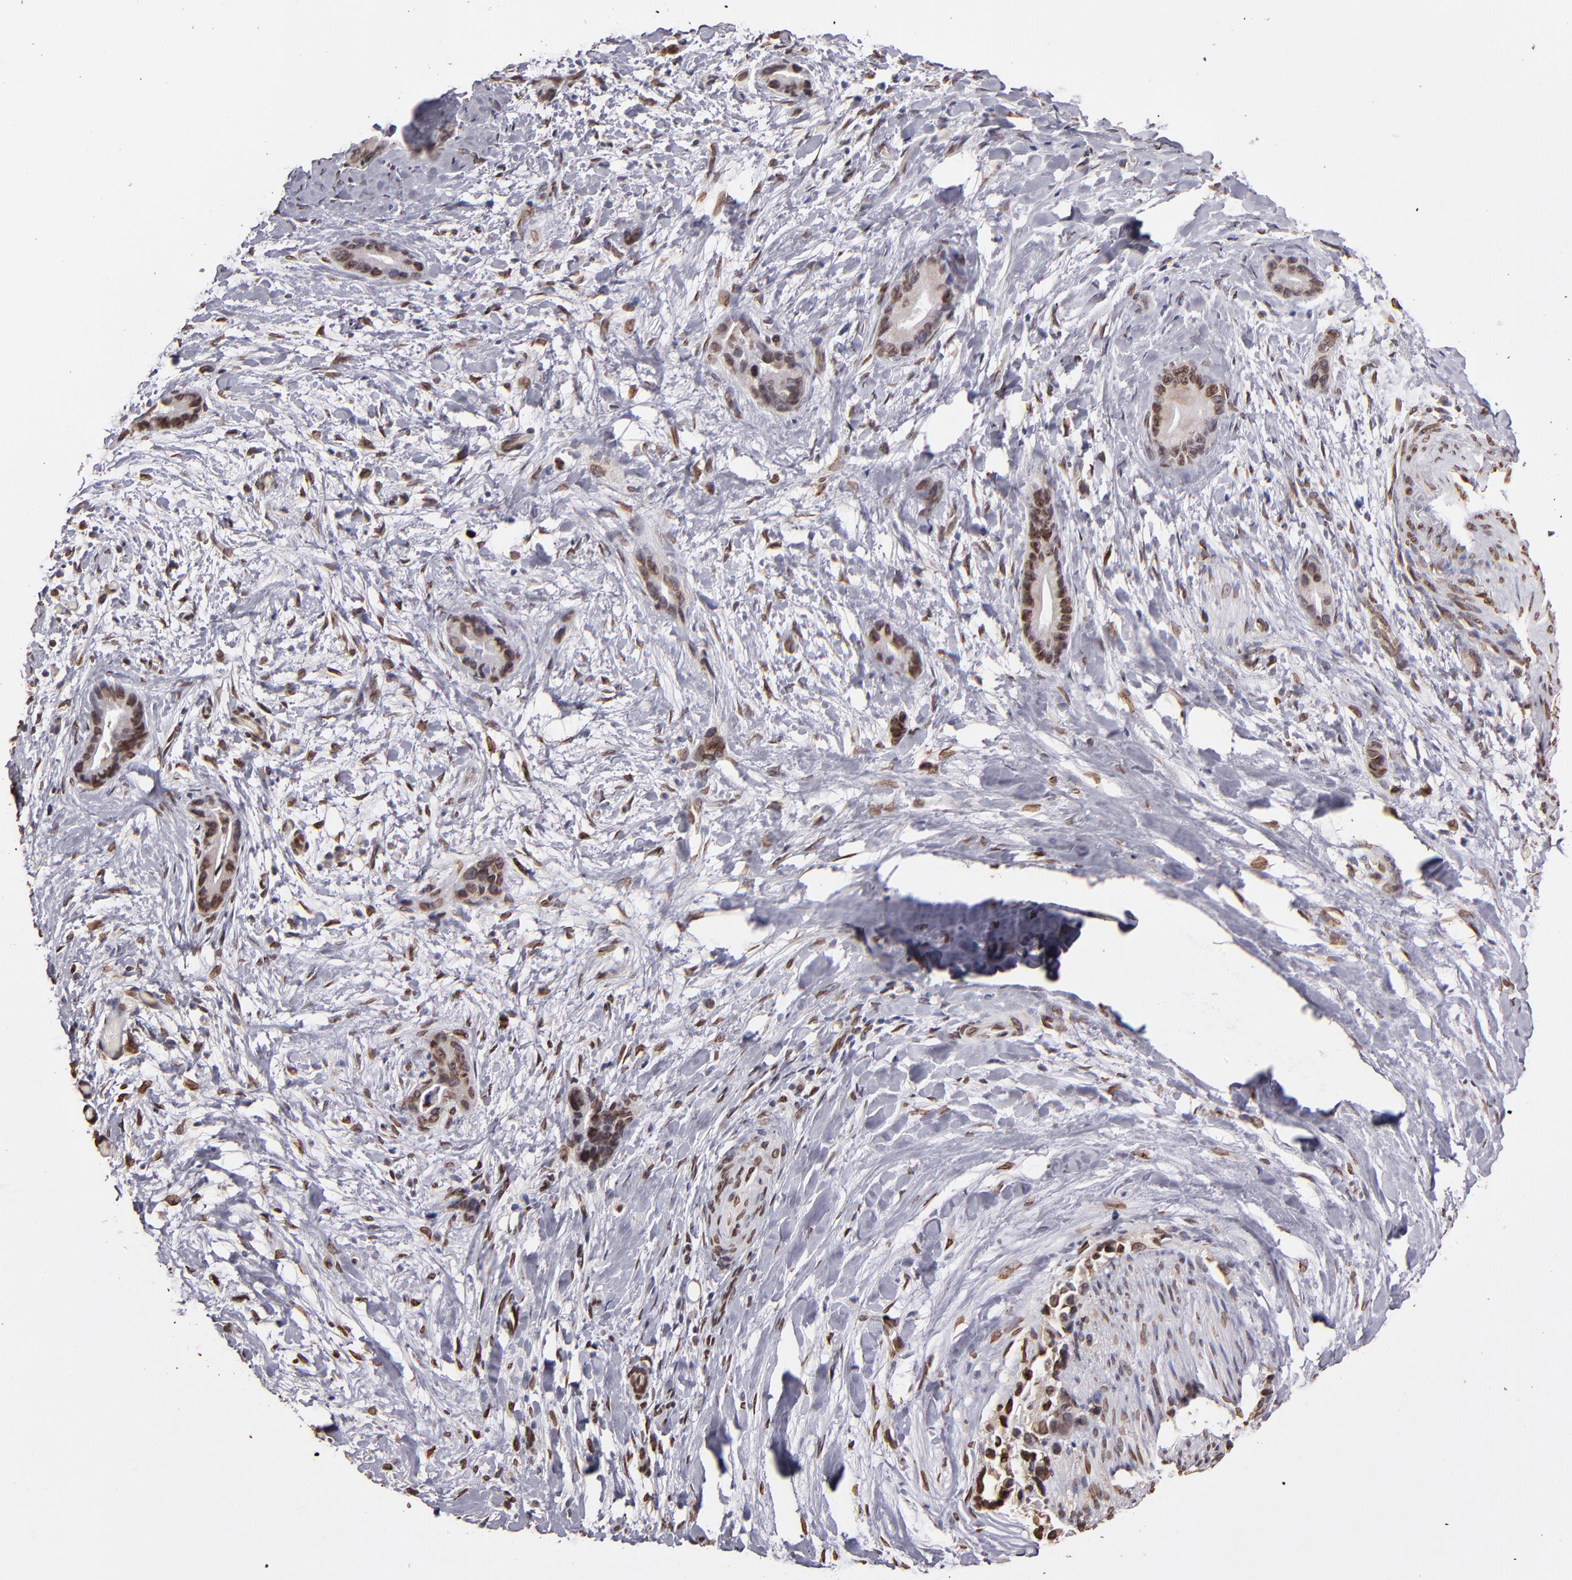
{"staining": {"intensity": "moderate", "quantity": ">75%", "location": "cytoplasmic/membranous,nuclear"}, "tissue": "liver cancer", "cell_type": "Tumor cells", "image_type": "cancer", "snomed": [{"axis": "morphology", "description": "Cholangiocarcinoma"}, {"axis": "topography", "description": "Liver"}], "caption": "Immunohistochemical staining of liver cholangiocarcinoma reveals moderate cytoplasmic/membranous and nuclear protein expression in about >75% of tumor cells.", "gene": "PUM3", "patient": {"sex": "female", "age": 55}}